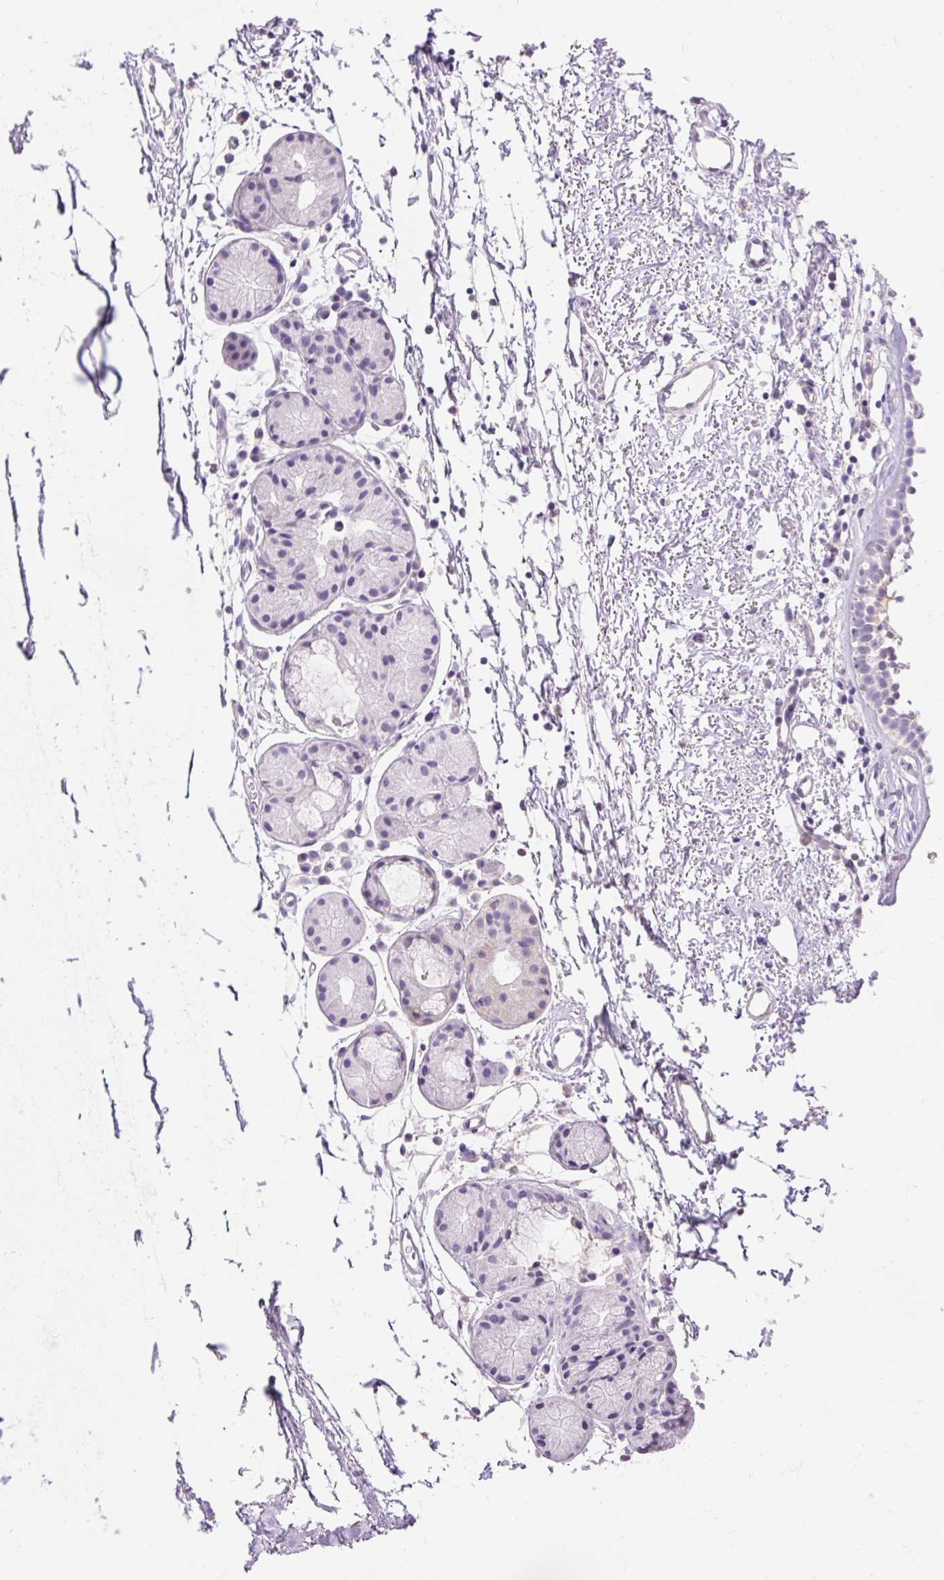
{"staining": {"intensity": "negative", "quantity": "none", "location": "none"}, "tissue": "adipose tissue", "cell_type": "Adipocytes", "image_type": "normal", "snomed": [{"axis": "morphology", "description": "Normal tissue, NOS"}, {"axis": "topography", "description": "Cartilage tissue"}, {"axis": "topography", "description": "Nasopharynx"}], "caption": "Adipocytes show no significant expression in normal adipose tissue. Nuclei are stained in blue.", "gene": "TMEM150C", "patient": {"sex": "male", "age": 56}}